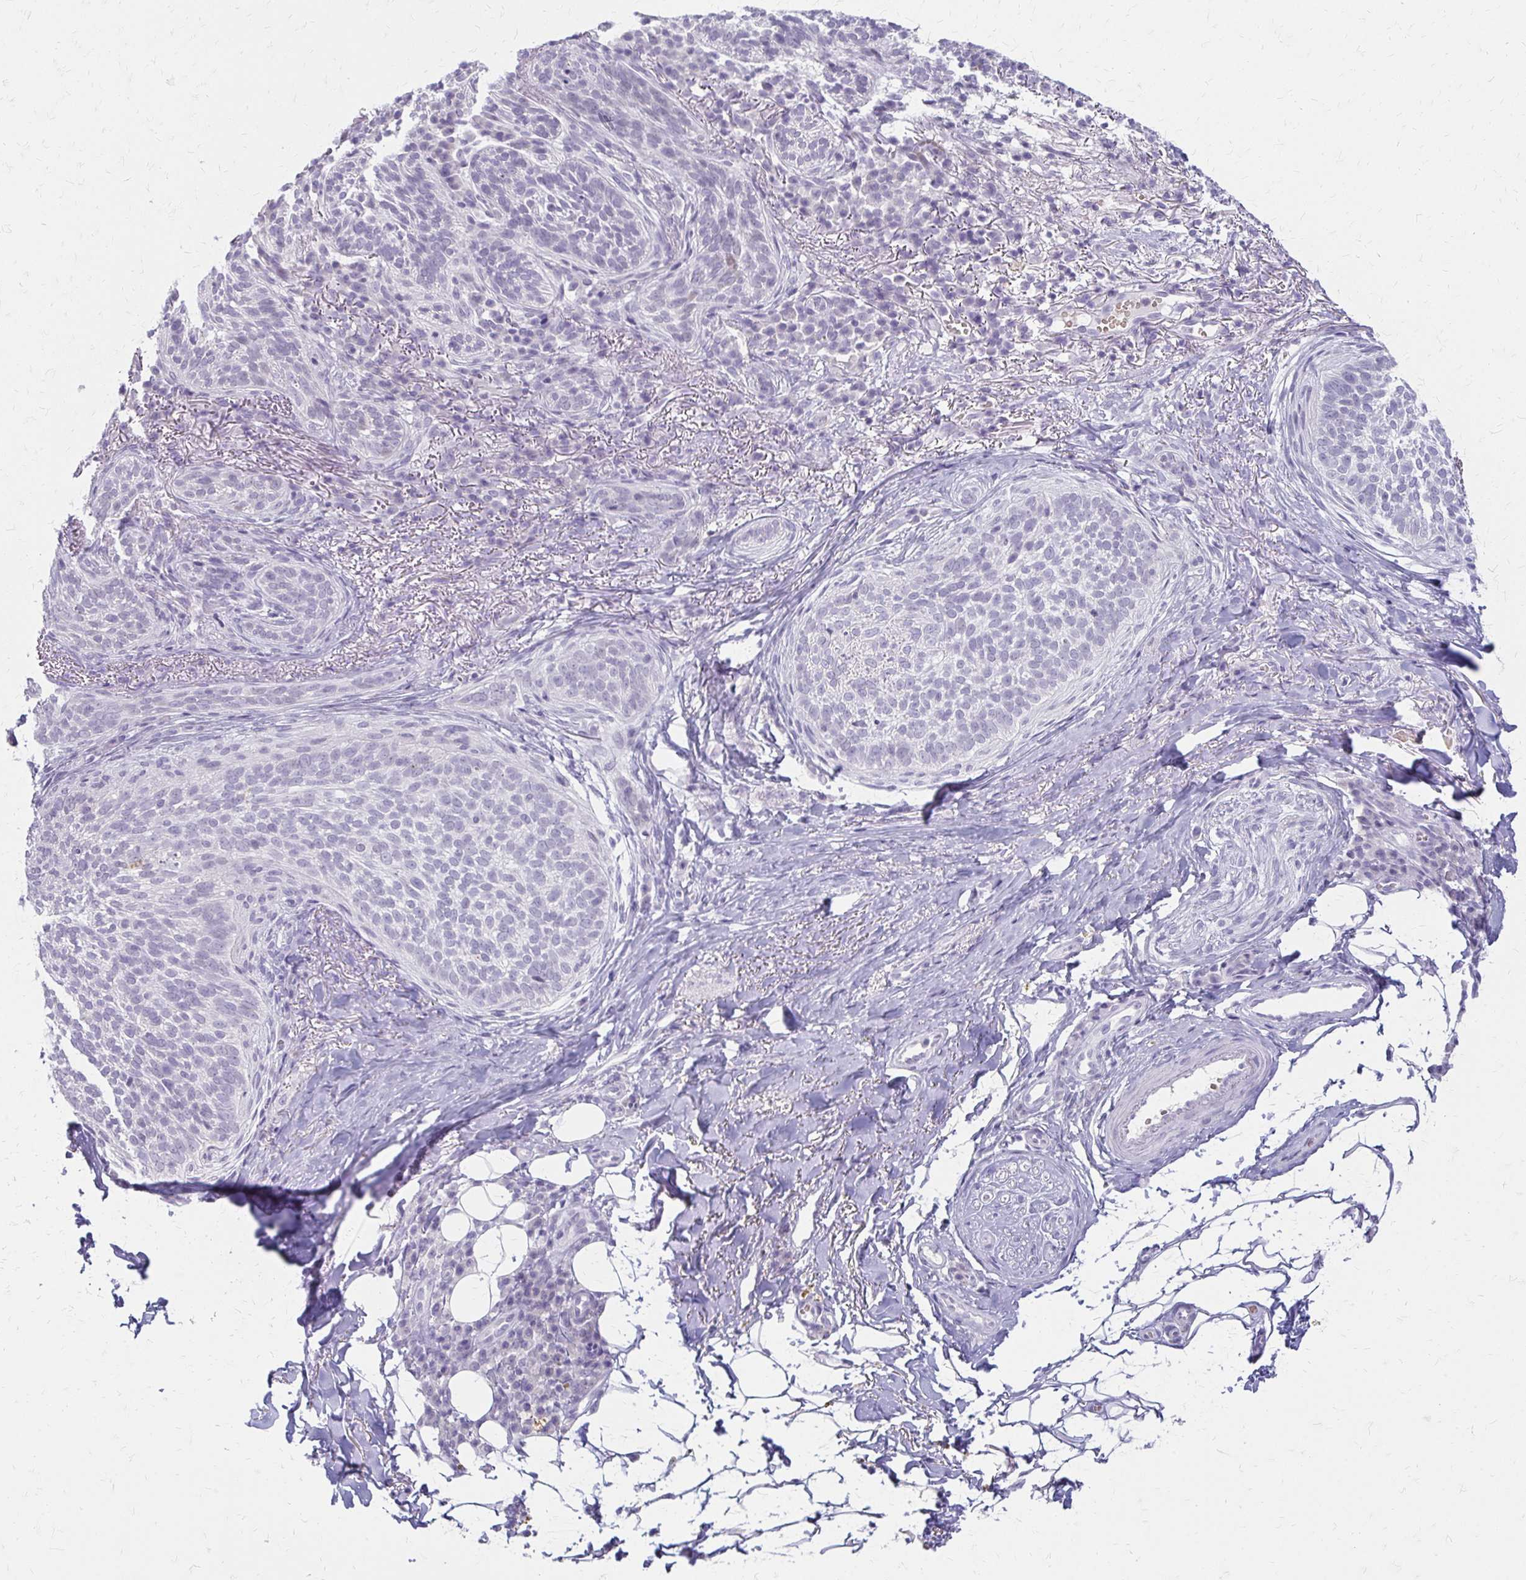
{"staining": {"intensity": "negative", "quantity": "none", "location": "none"}, "tissue": "skin cancer", "cell_type": "Tumor cells", "image_type": "cancer", "snomed": [{"axis": "morphology", "description": "Basal cell carcinoma"}, {"axis": "topography", "description": "Skin"}, {"axis": "topography", "description": "Skin of head"}], "caption": "Skin cancer was stained to show a protein in brown. There is no significant expression in tumor cells.", "gene": "ACP5", "patient": {"sex": "male", "age": 62}}